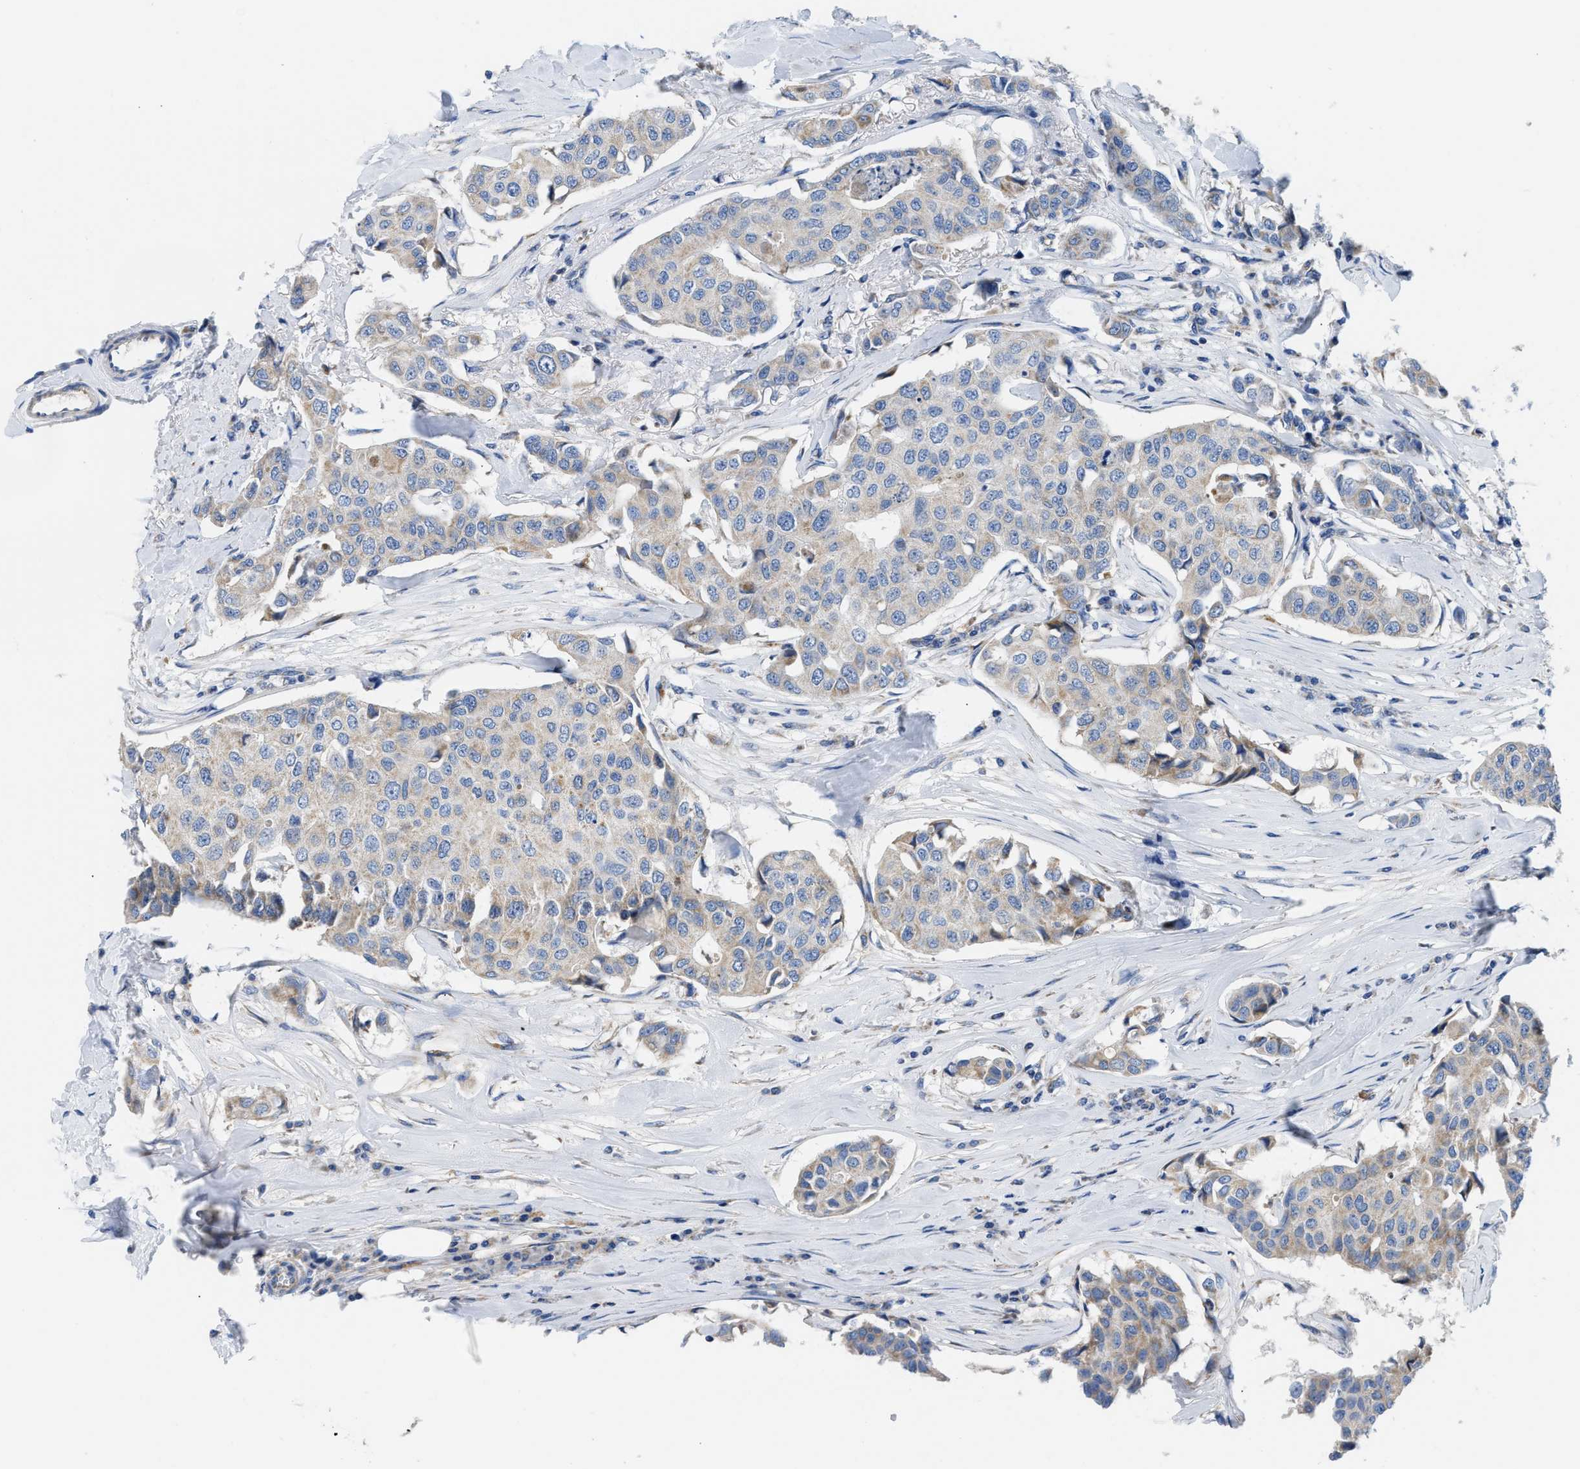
{"staining": {"intensity": "weak", "quantity": "<25%", "location": "cytoplasmic/membranous"}, "tissue": "breast cancer", "cell_type": "Tumor cells", "image_type": "cancer", "snomed": [{"axis": "morphology", "description": "Duct carcinoma"}, {"axis": "topography", "description": "Breast"}], "caption": "This is an immunohistochemistry (IHC) photomicrograph of human invasive ductal carcinoma (breast). There is no staining in tumor cells.", "gene": "SLC25A13", "patient": {"sex": "female", "age": 80}}